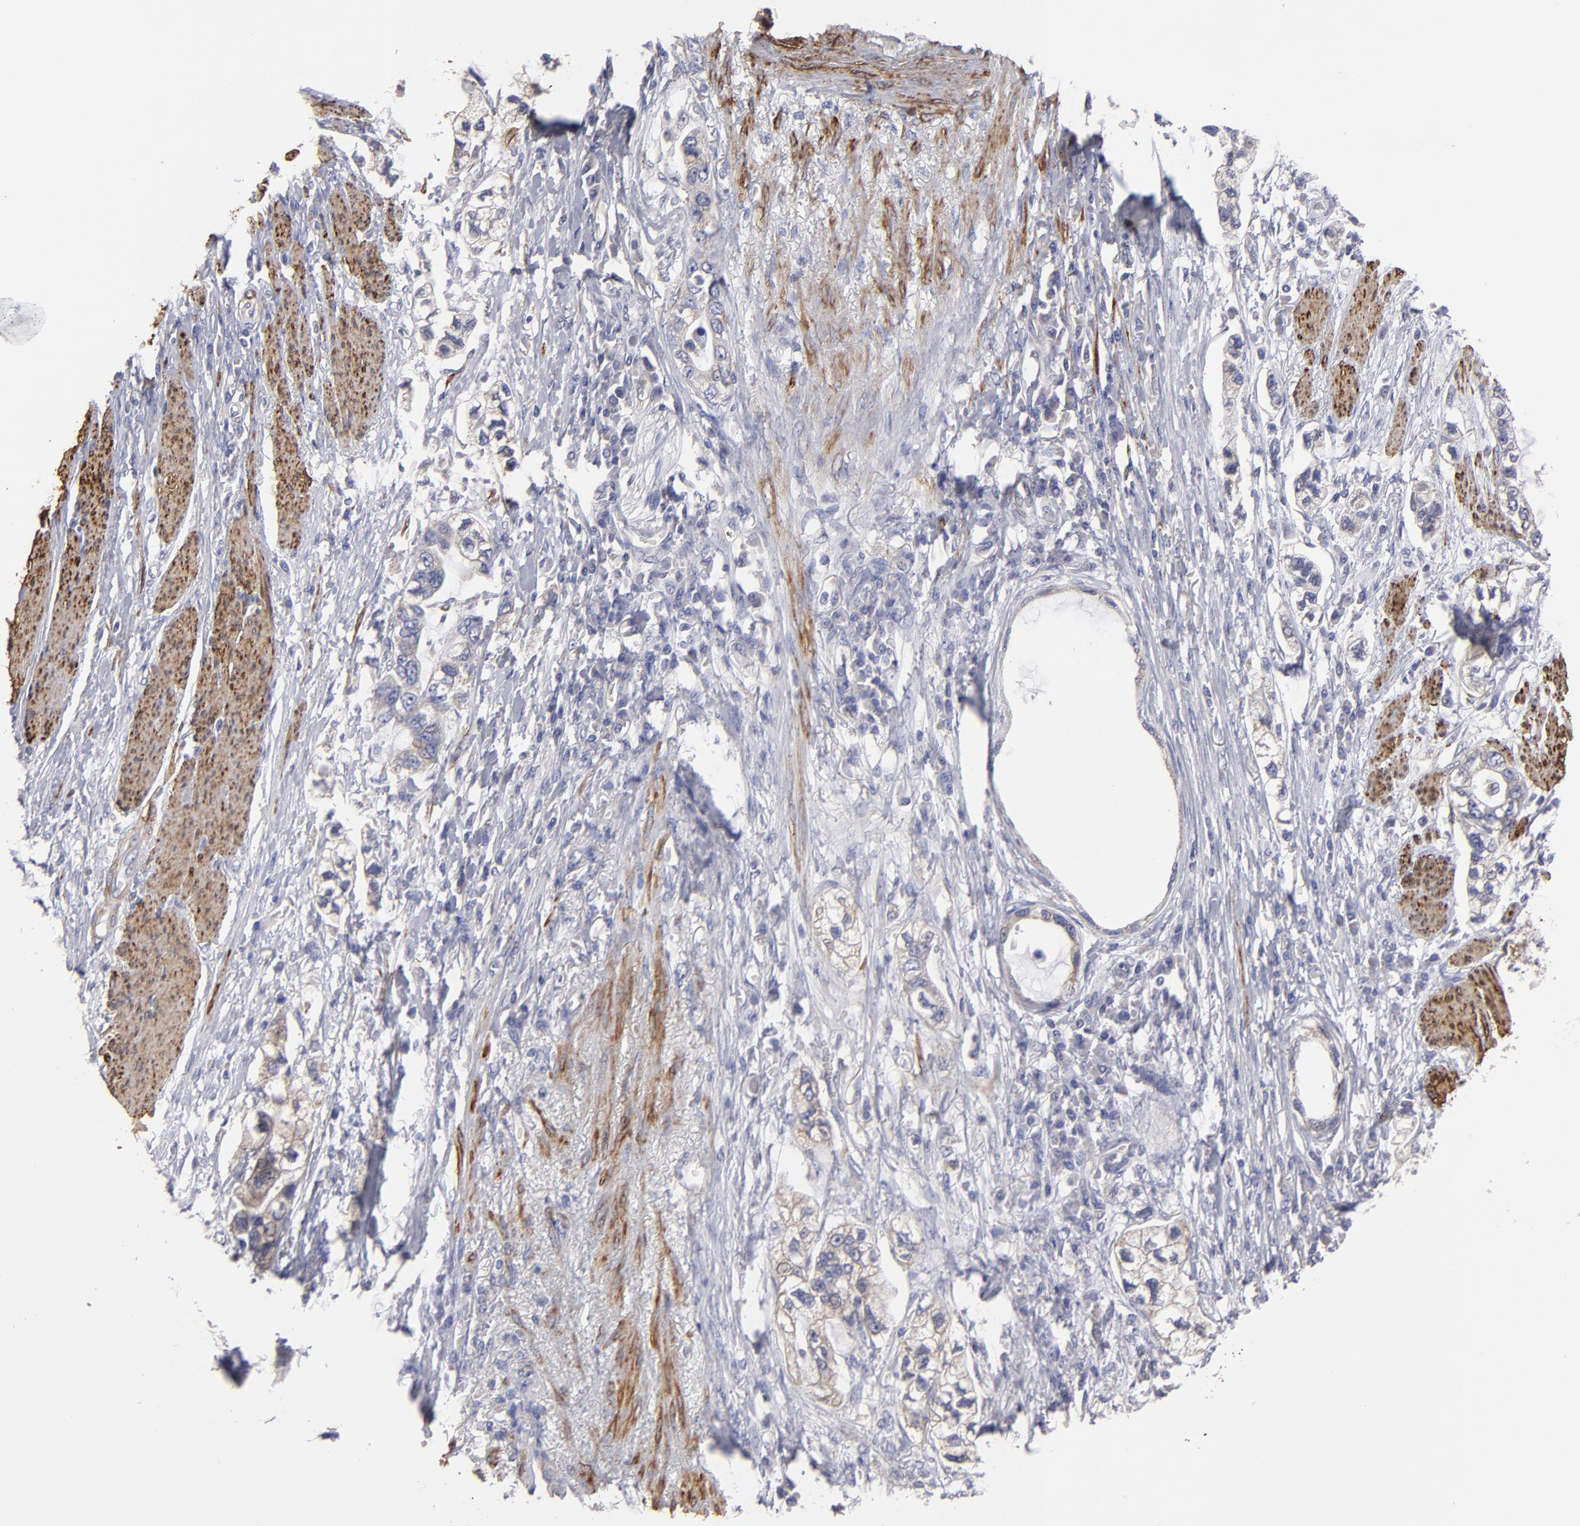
{"staining": {"intensity": "weak", "quantity": "25%-75%", "location": "cytoplasmic/membranous"}, "tissue": "stomach cancer", "cell_type": "Tumor cells", "image_type": "cancer", "snomed": [{"axis": "morphology", "description": "Adenocarcinoma, NOS"}, {"axis": "topography", "description": "Stomach, lower"}], "caption": "Brown immunohistochemical staining in stomach cancer reveals weak cytoplasmic/membranous expression in about 25%-75% of tumor cells.", "gene": "SLMAP", "patient": {"sex": "female", "age": 93}}